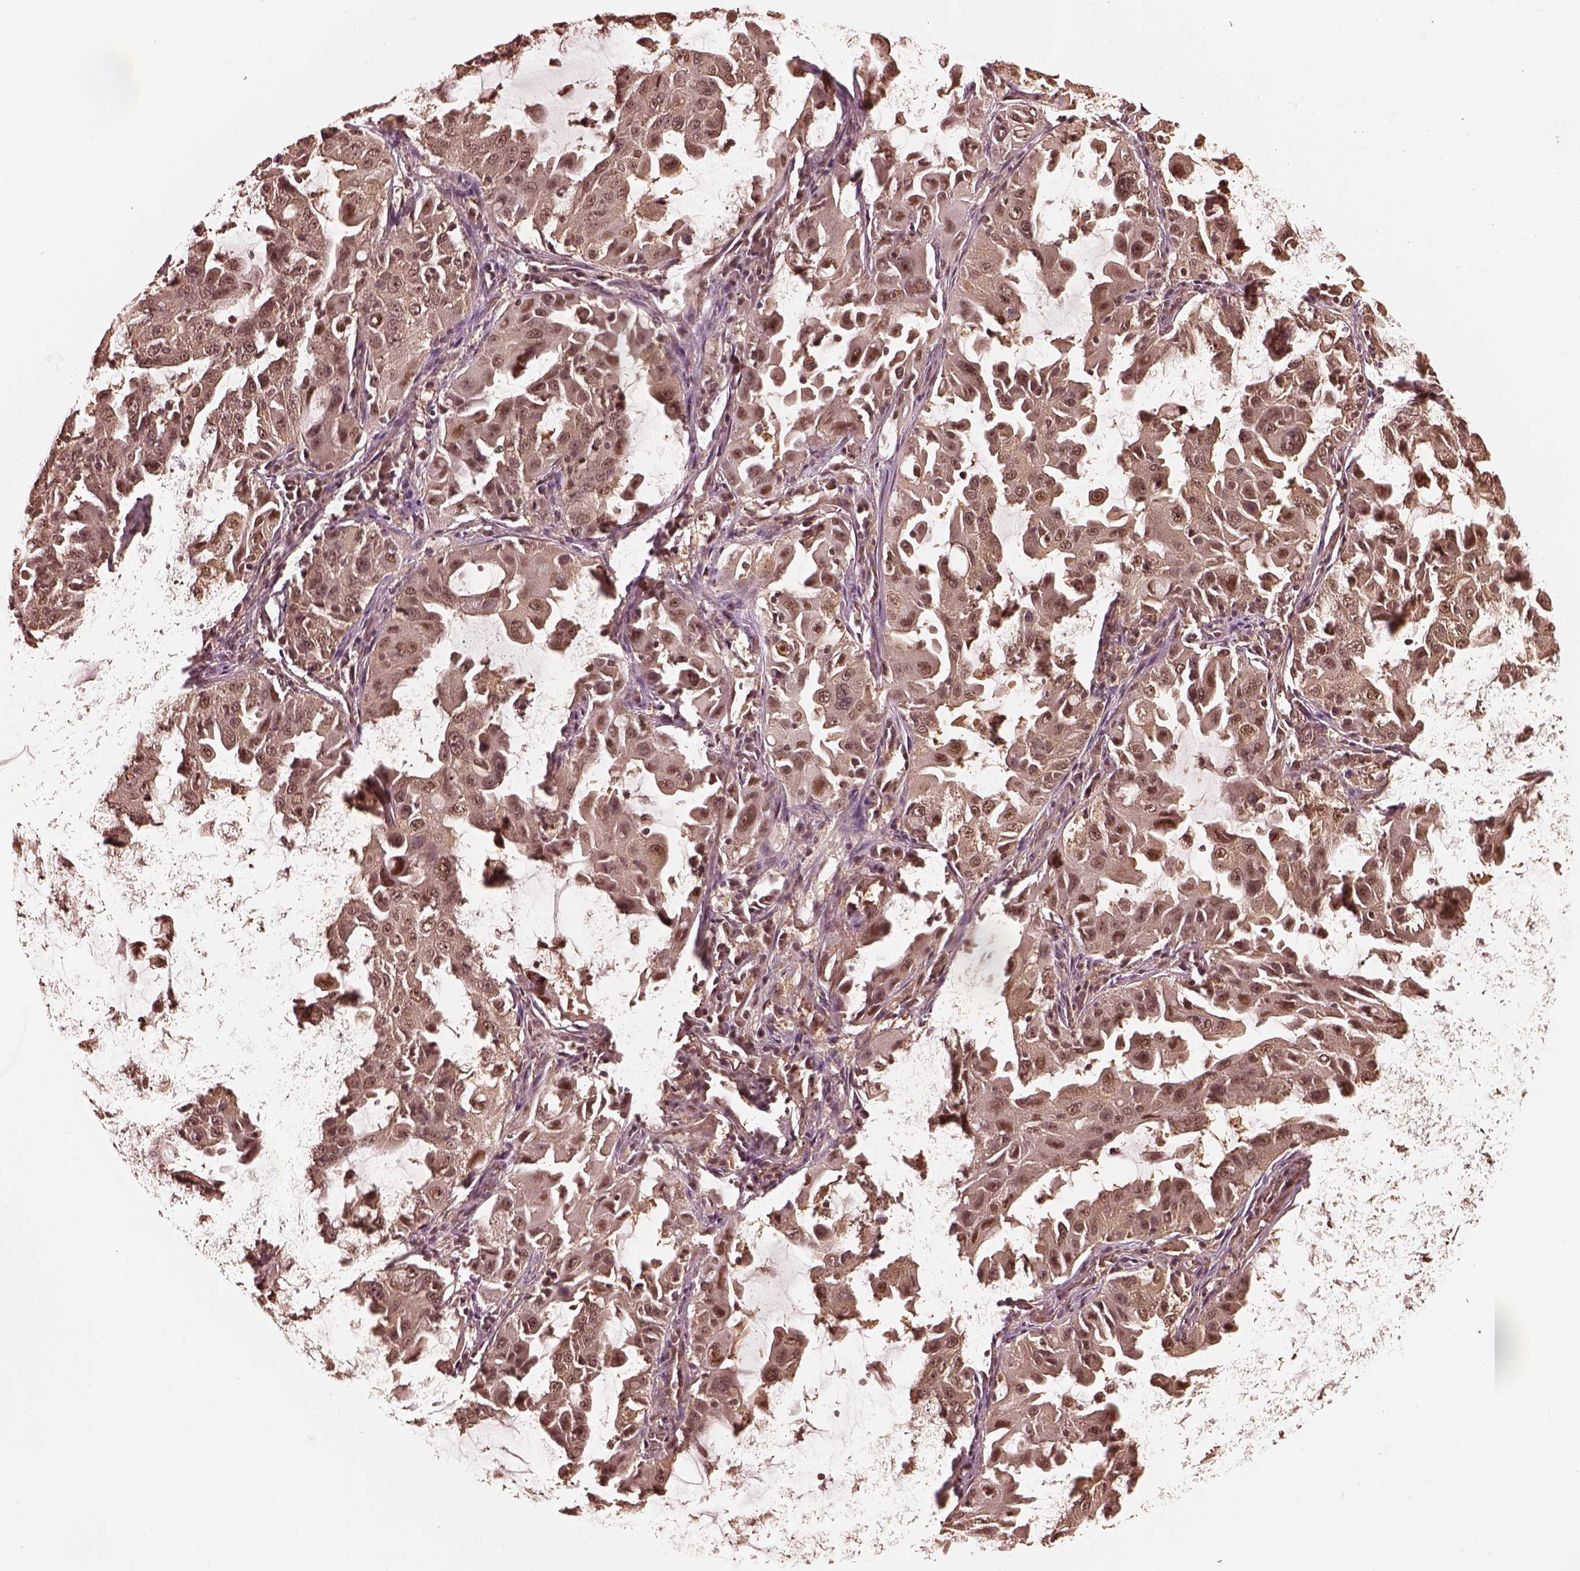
{"staining": {"intensity": "moderate", "quantity": "25%-75%", "location": "cytoplasmic/membranous,nuclear"}, "tissue": "lung cancer", "cell_type": "Tumor cells", "image_type": "cancer", "snomed": [{"axis": "morphology", "description": "Adenocarcinoma, NOS"}, {"axis": "topography", "description": "Lung"}], "caption": "Immunohistochemistry of lung cancer (adenocarcinoma) exhibits medium levels of moderate cytoplasmic/membranous and nuclear expression in about 25%-75% of tumor cells. (DAB = brown stain, brightfield microscopy at high magnification).", "gene": "PSMC5", "patient": {"sex": "female", "age": 61}}